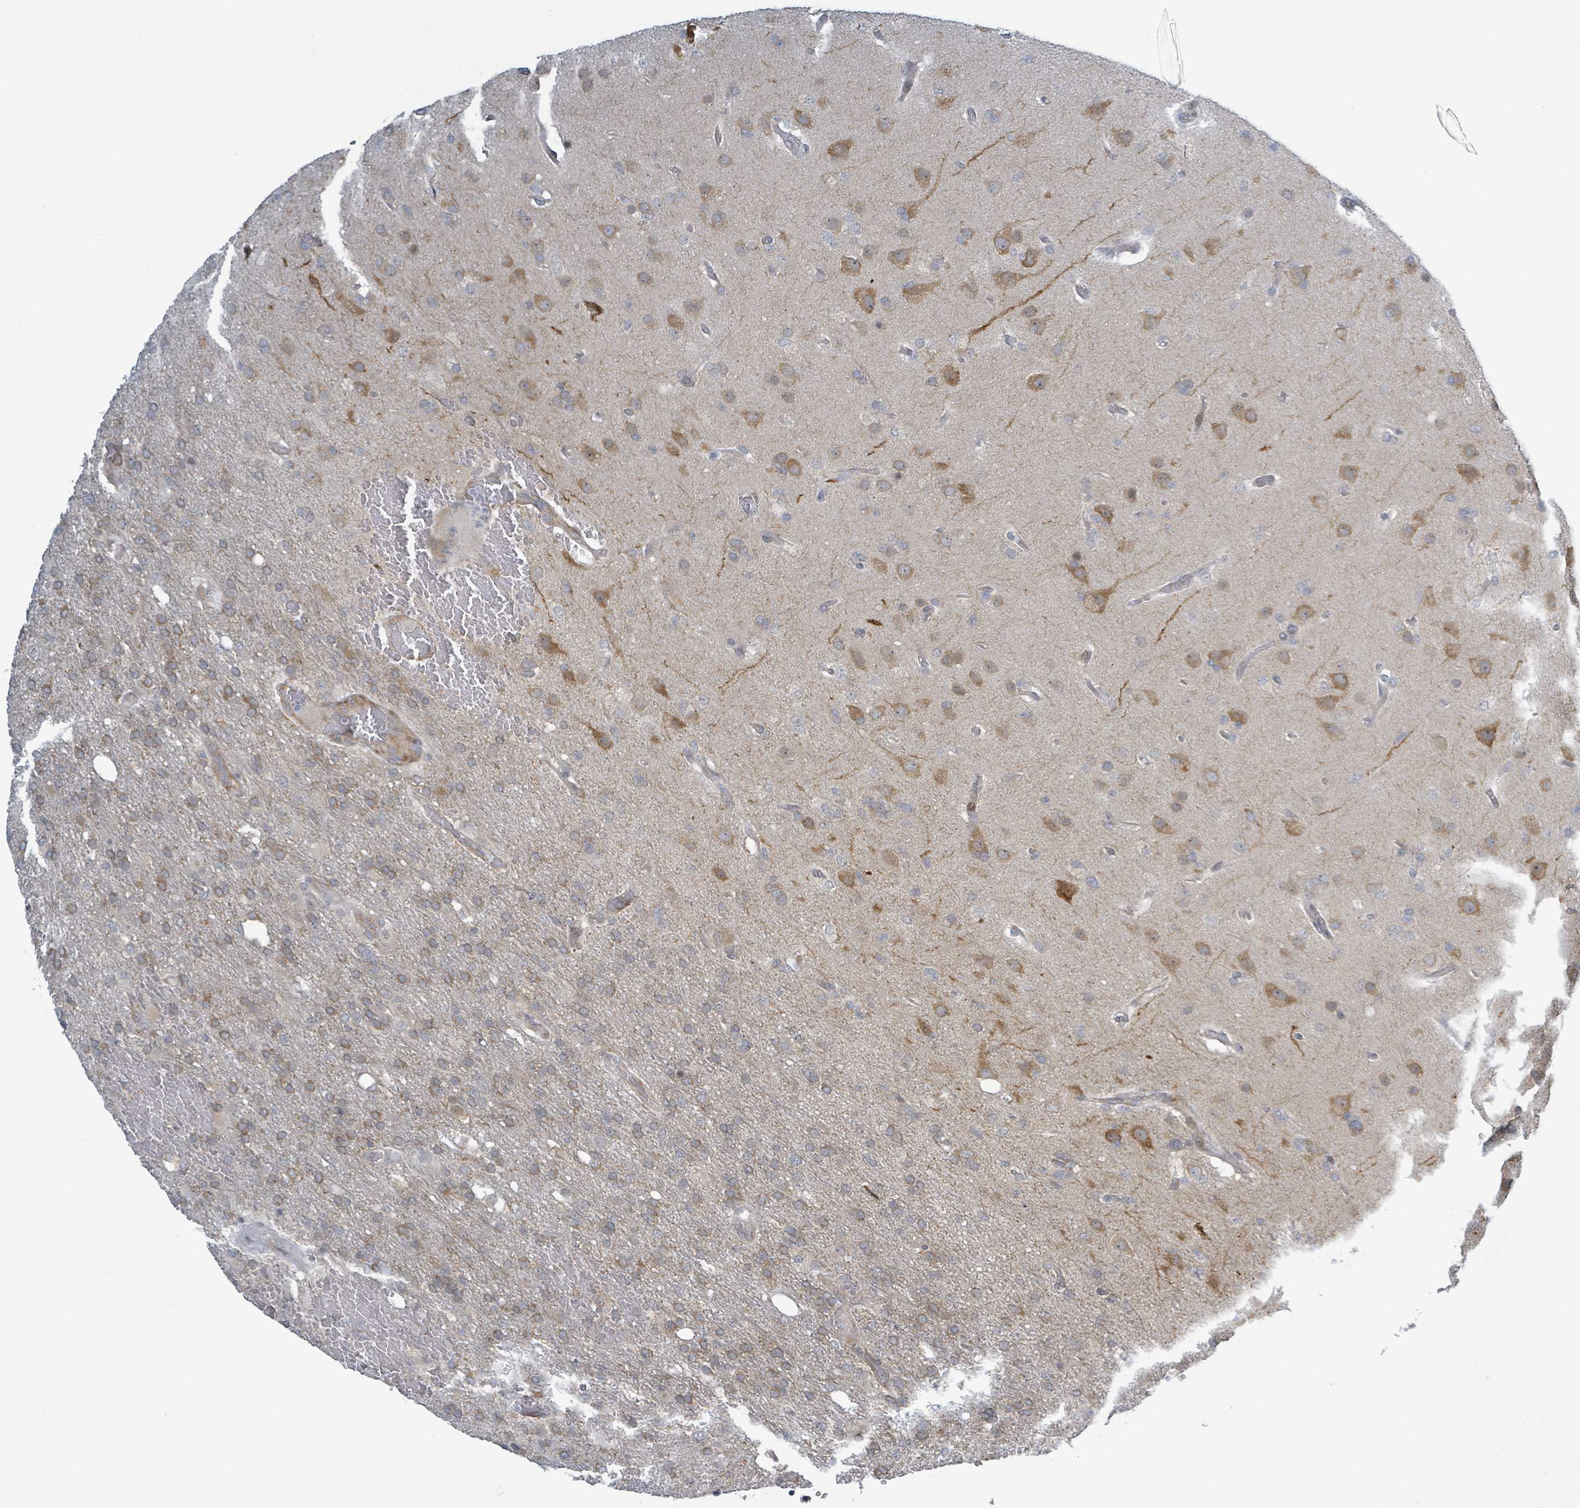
{"staining": {"intensity": "moderate", "quantity": "25%-75%", "location": "cytoplasmic/membranous"}, "tissue": "glioma", "cell_type": "Tumor cells", "image_type": "cancer", "snomed": [{"axis": "morphology", "description": "Glioma, malignant, High grade"}, {"axis": "topography", "description": "Brain"}], "caption": "This photomicrograph reveals immunohistochemistry (IHC) staining of high-grade glioma (malignant), with medium moderate cytoplasmic/membranous staining in approximately 25%-75% of tumor cells.", "gene": "RPL32", "patient": {"sex": "female", "age": 74}}